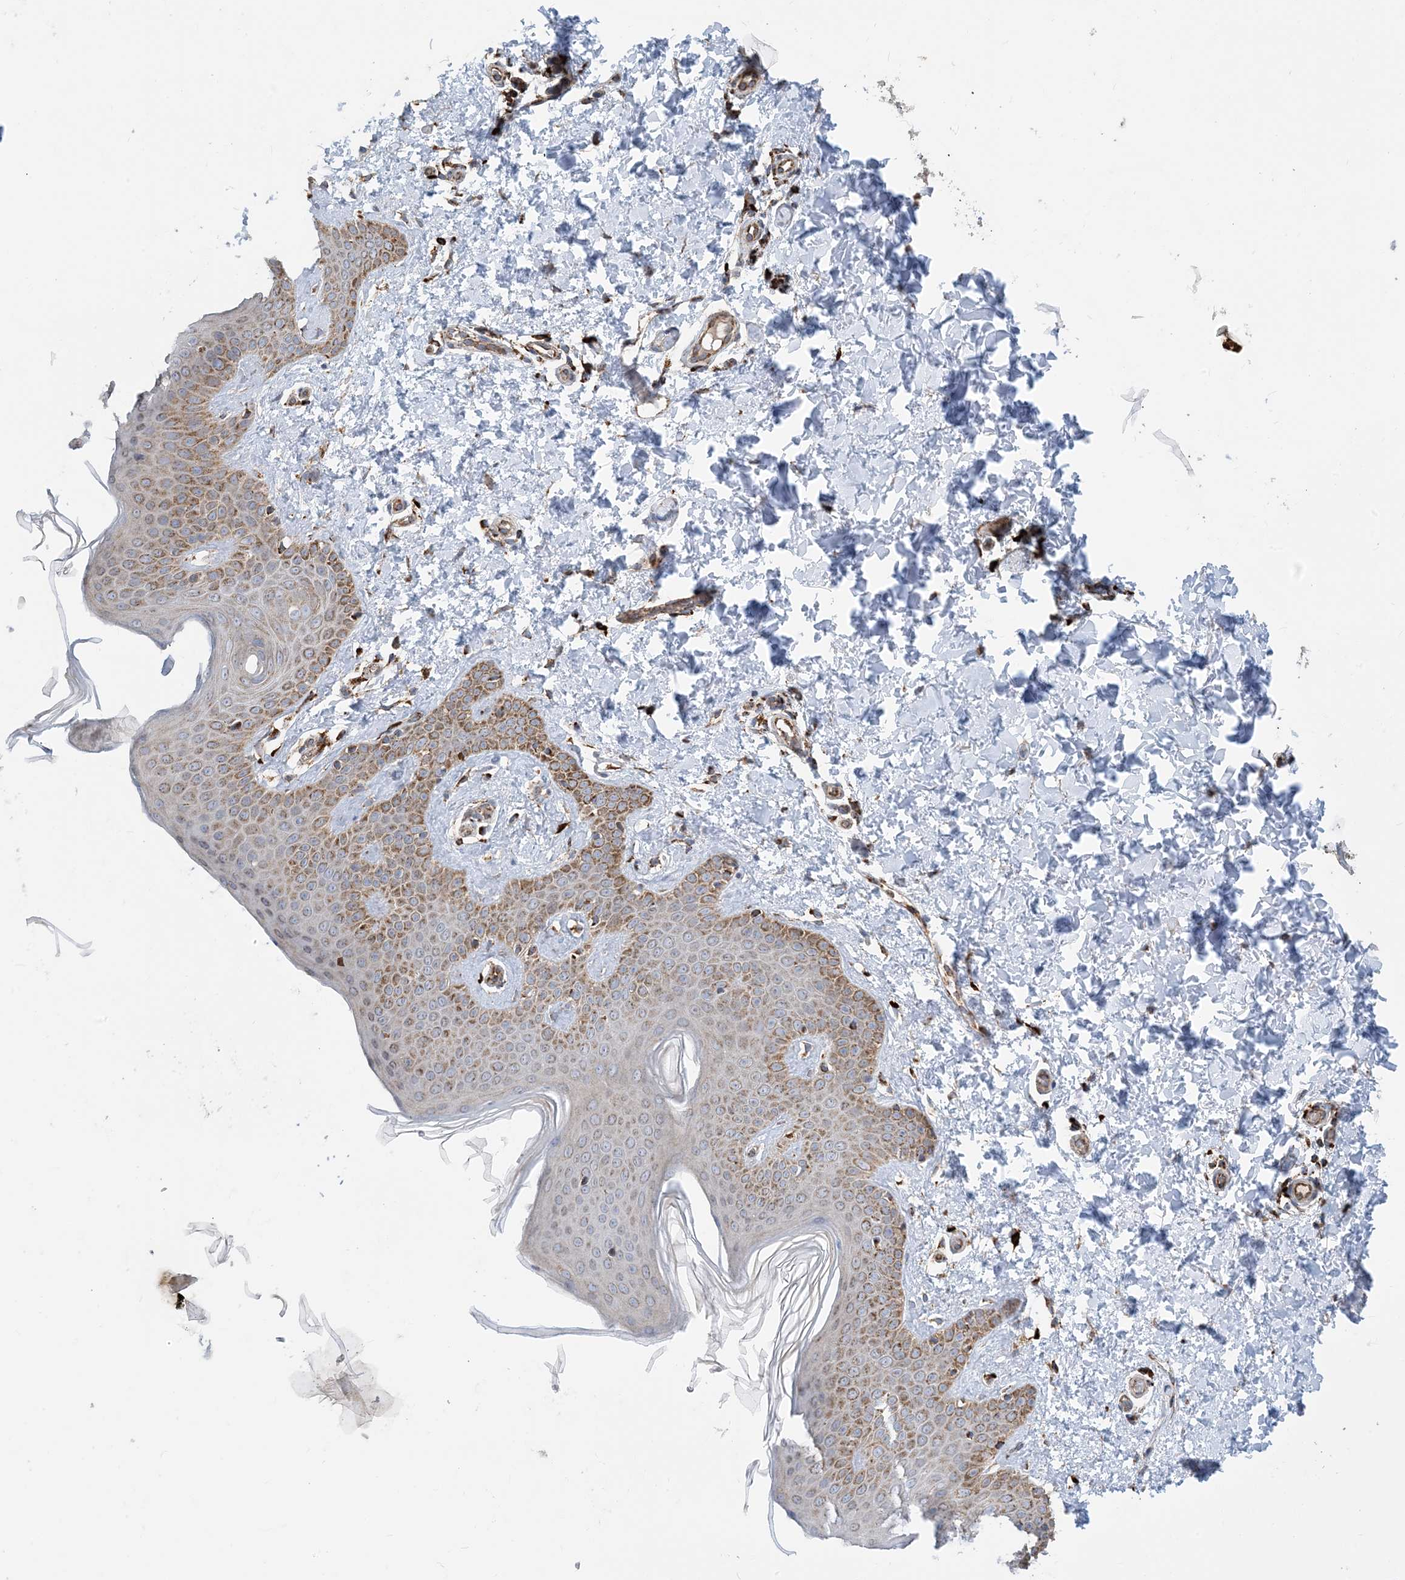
{"staining": {"intensity": "moderate", "quantity": ">75%", "location": "cytoplasmic/membranous,nuclear"}, "tissue": "skin", "cell_type": "Fibroblasts", "image_type": "normal", "snomed": [{"axis": "morphology", "description": "Normal tissue, NOS"}, {"axis": "topography", "description": "Skin"}], "caption": "Moderate cytoplasmic/membranous,nuclear expression is identified in about >75% of fibroblasts in normal skin.", "gene": "PCDHGA1", "patient": {"sex": "male", "age": 36}}